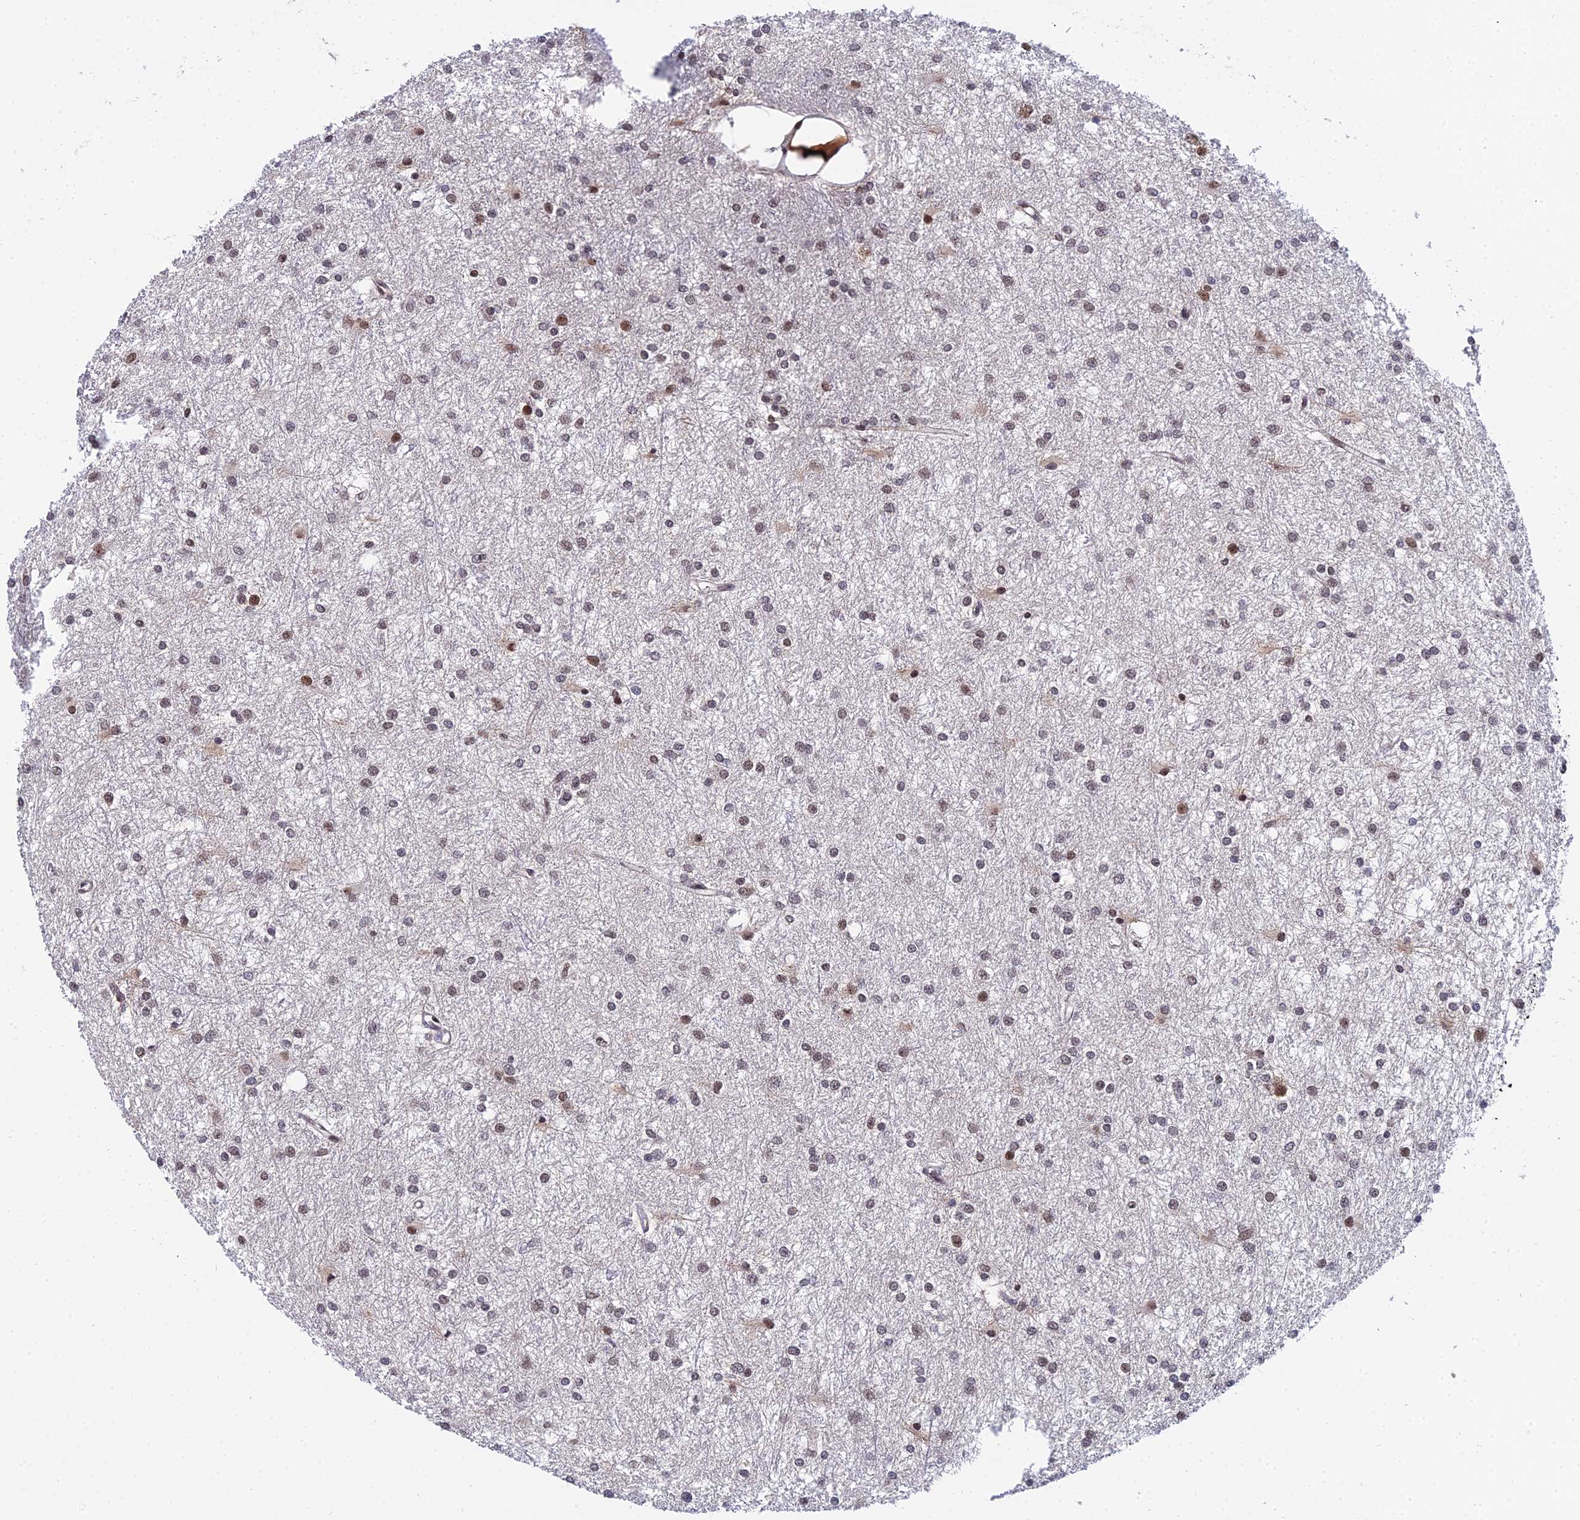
{"staining": {"intensity": "moderate", "quantity": "25%-75%", "location": "nuclear"}, "tissue": "glioma", "cell_type": "Tumor cells", "image_type": "cancer", "snomed": [{"axis": "morphology", "description": "Glioma, malignant, High grade"}, {"axis": "topography", "description": "Brain"}], "caption": "Immunohistochemistry (IHC) image of human glioma stained for a protein (brown), which demonstrates medium levels of moderate nuclear positivity in approximately 25%-75% of tumor cells.", "gene": "EXOSC3", "patient": {"sex": "female", "age": 50}}